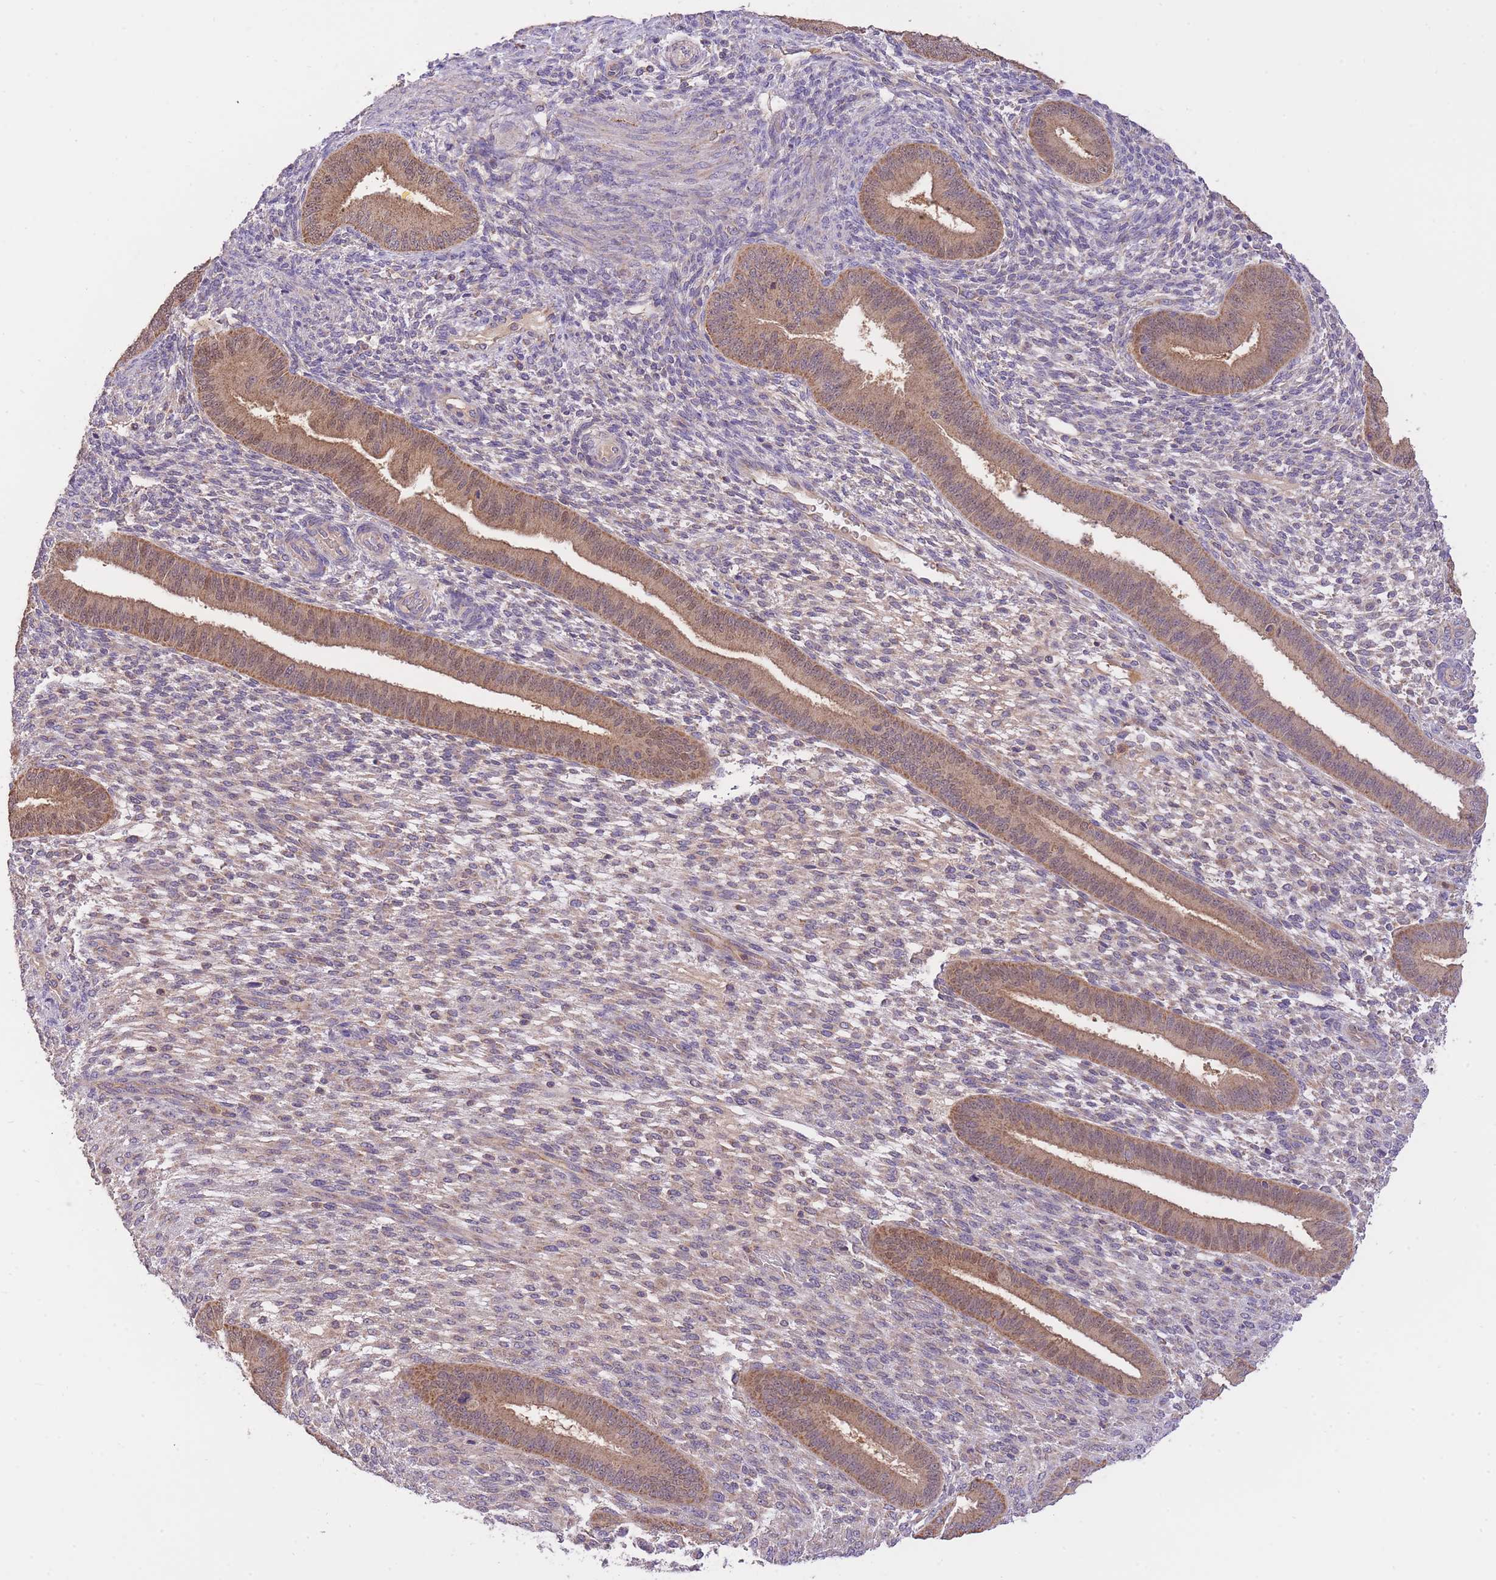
{"staining": {"intensity": "negative", "quantity": "none", "location": "none"}, "tissue": "endometrium", "cell_type": "Cells in endometrial stroma", "image_type": "normal", "snomed": [{"axis": "morphology", "description": "Normal tissue, NOS"}, {"axis": "topography", "description": "Endometrium"}], "caption": "This is an IHC image of benign endometrium. There is no positivity in cells in endometrial stroma.", "gene": "PREP", "patient": {"sex": "female", "age": 36}}